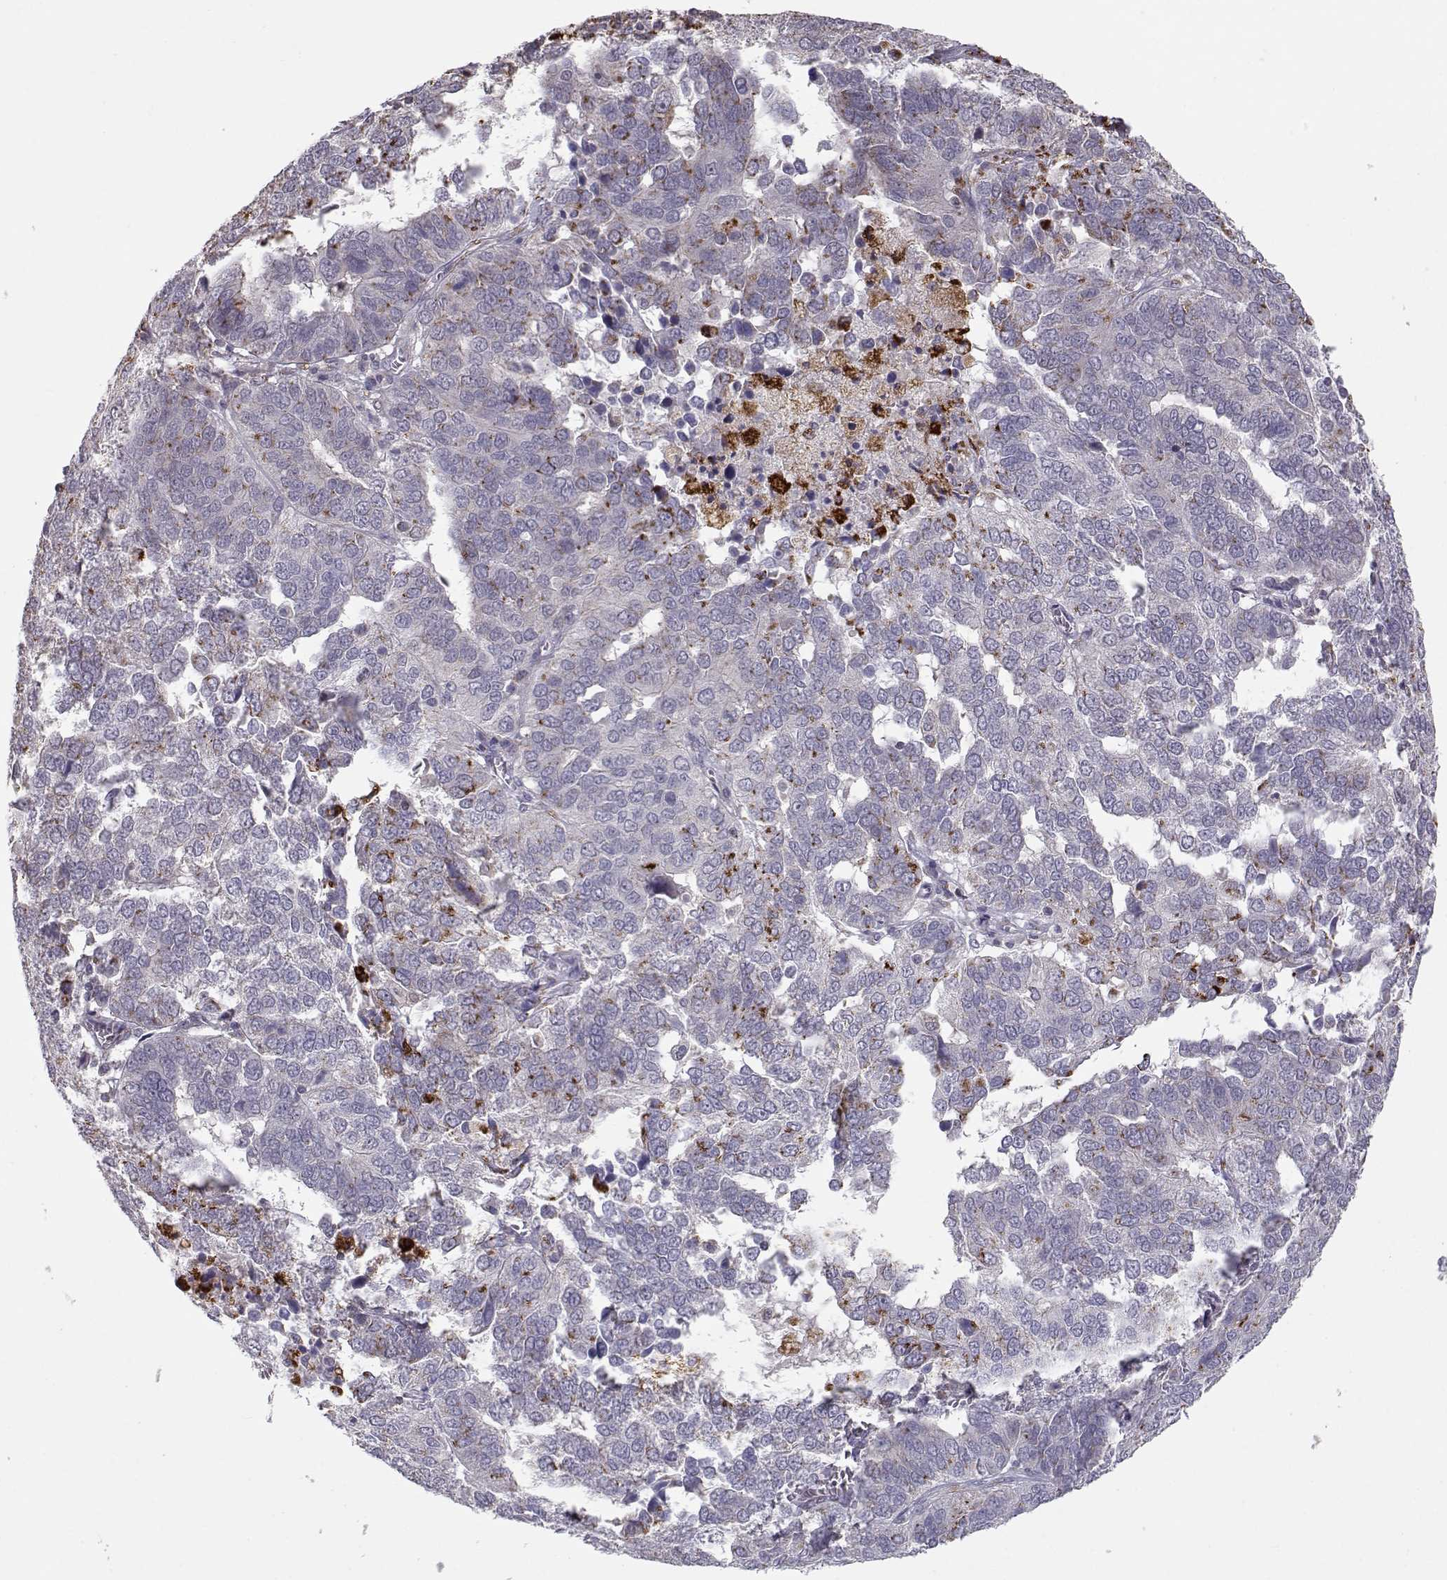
{"staining": {"intensity": "strong", "quantity": "<25%", "location": "cytoplasmic/membranous"}, "tissue": "ovarian cancer", "cell_type": "Tumor cells", "image_type": "cancer", "snomed": [{"axis": "morphology", "description": "Carcinoma, endometroid"}, {"axis": "topography", "description": "Soft tissue"}, {"axis": "topography", "description": "Ovary"}], "caption": "Immunohistochemical staining of ovarian endometroid carcinoma demonstrates medium levels of strong cytoplasmic/membranous positivity in about <25% of tumor cells.", "gene": "NPVF", "patient": {"sex": "female", "age": 52}}